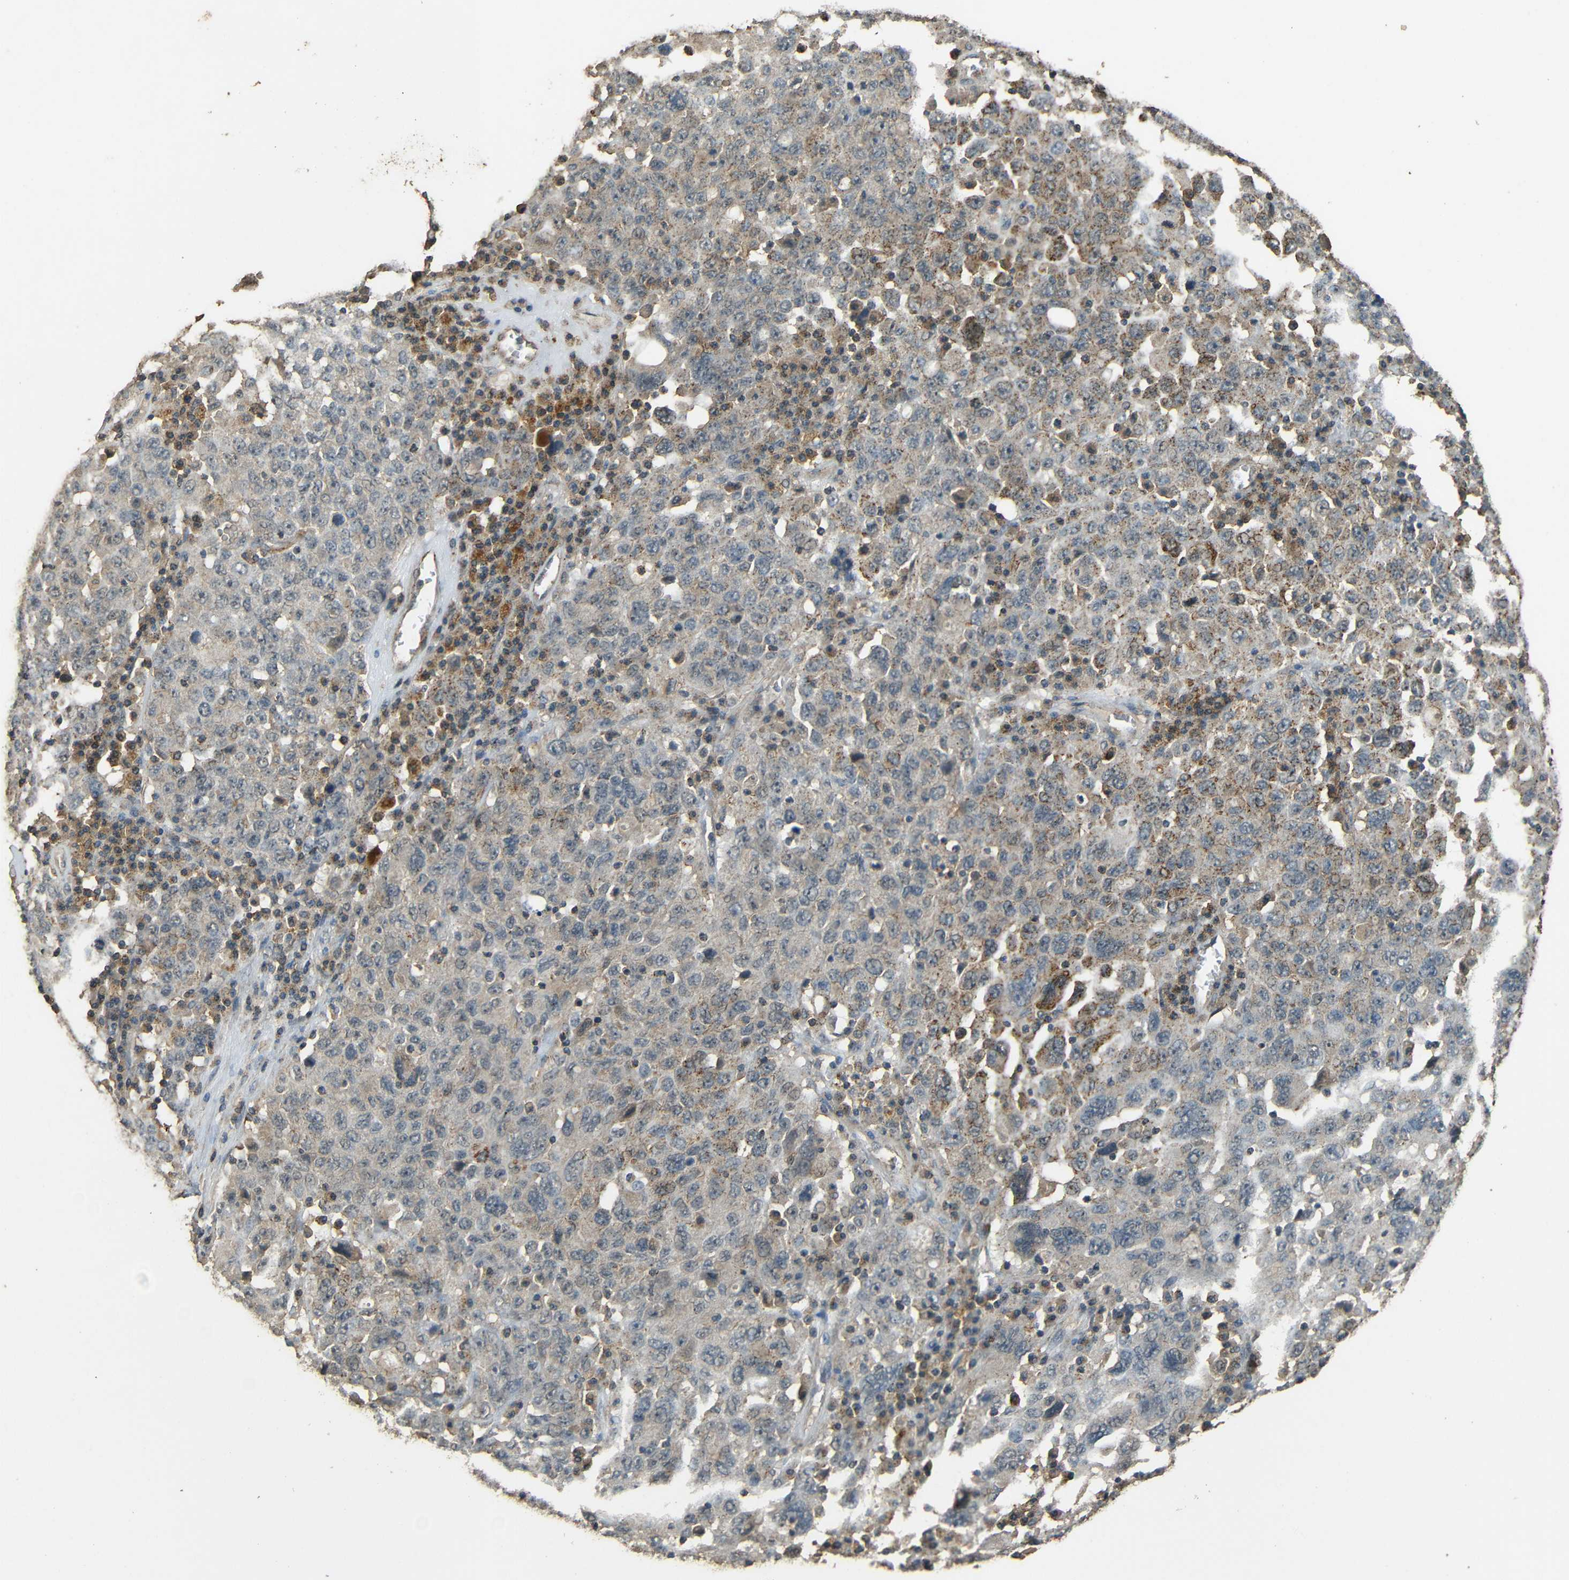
{"staining": {"intensity": "weak", "quantity": "25%-75%", "location": "cytoplasmic/membranous"}, "tissue": "ovarian cancer", "cell_type": "Tumor cells", "image_type": "cancer", "snomed": [{"axis": "morphology", "description": "Carcinoma, endometroid"}, {"axis": "topography", "description": "Ovary"}], "caption": "There is low levels of weak cytoplasmic/membranous positivity in tumor cells of endometroid carcinoma (ovarian), as demonstrated by immunohistochemical staining (brown color).", "gene": "PDE5A", "patient": {"sex": "female", "age": 62}}